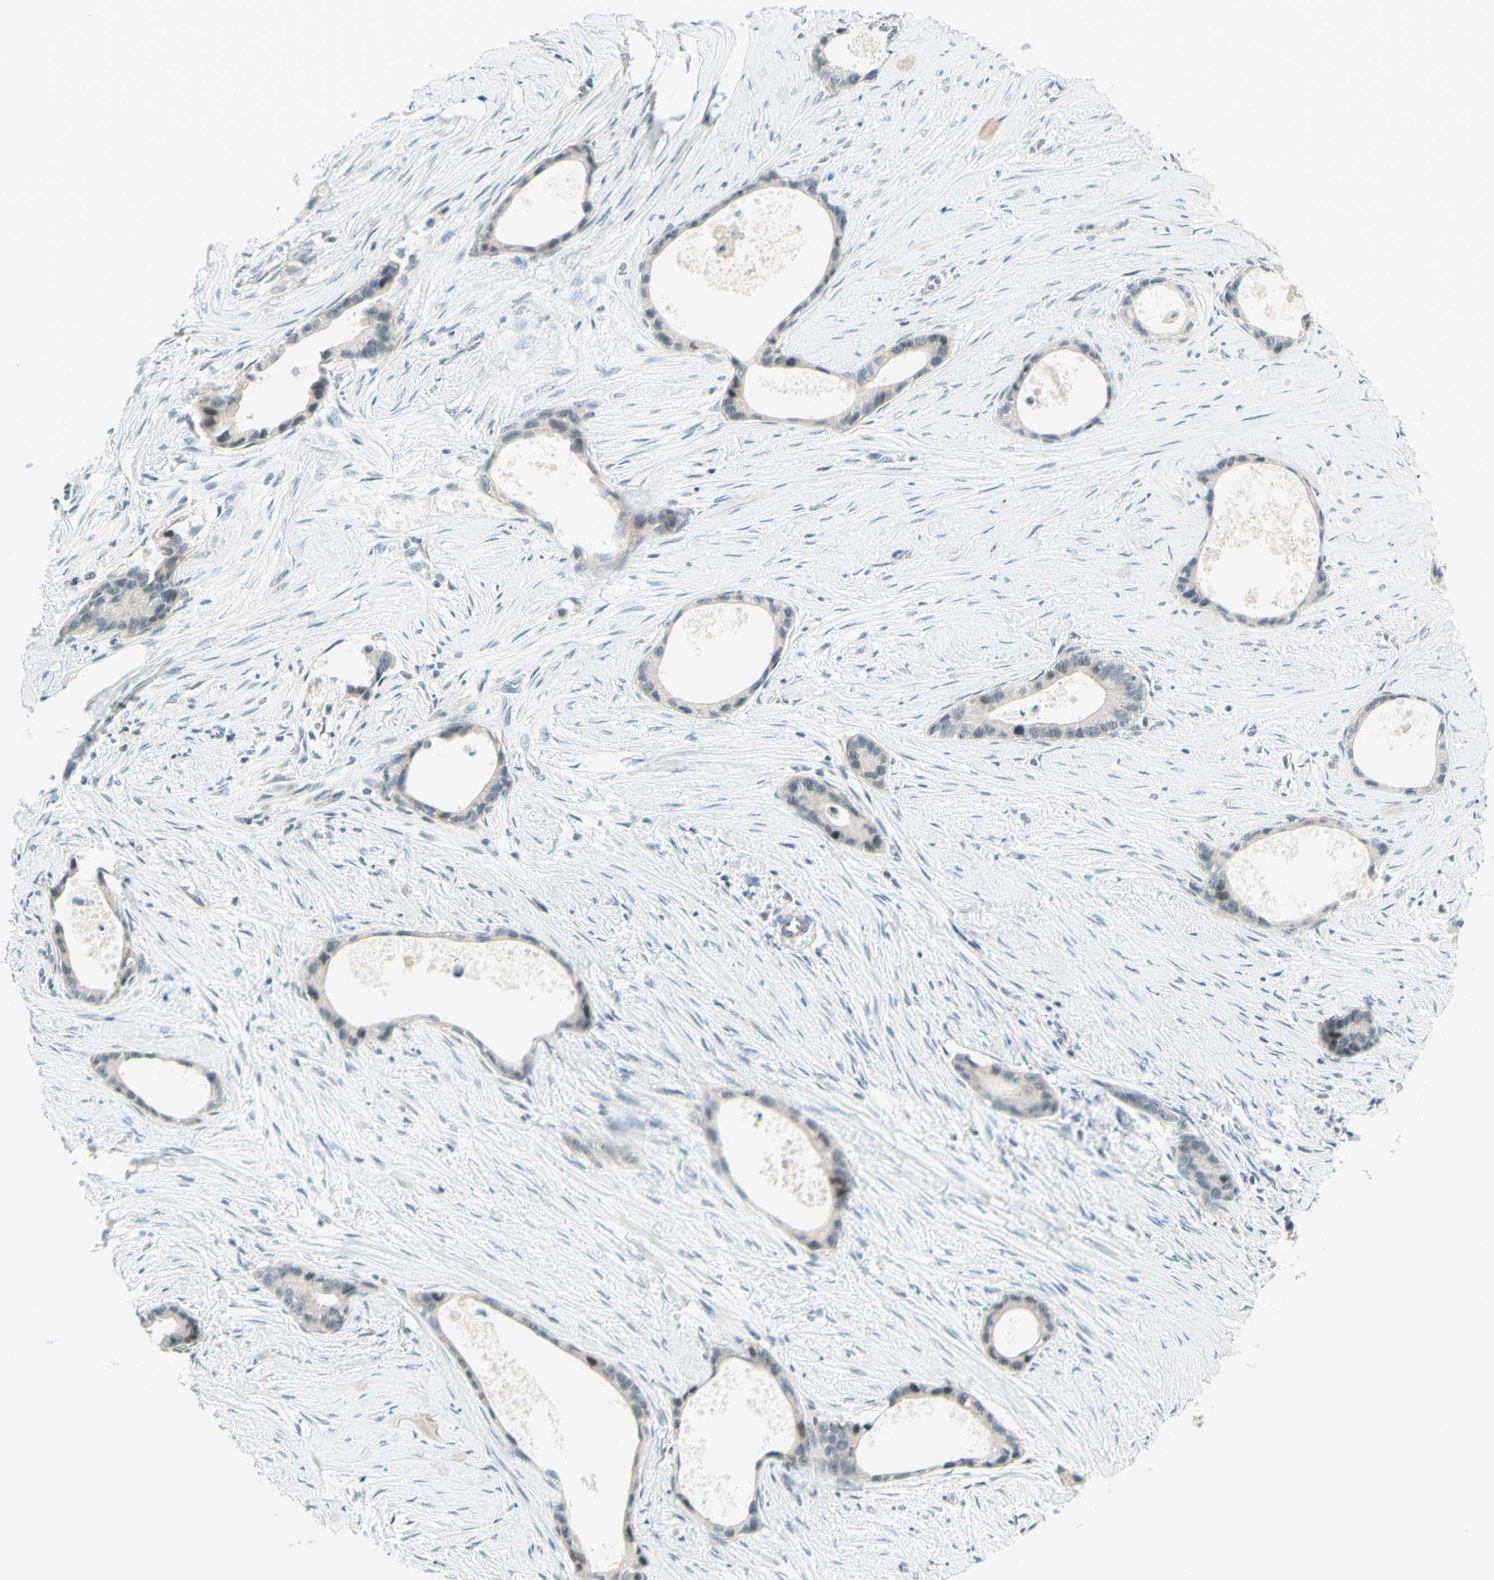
{"staining": {"intensity": "weak", "quantity": "<25%", "location": "cytoplasmic/membranous"}, "tissue": "liver cancer", "cell_type": "Tumor cells", "image_type": "cancer", "snomed": [{"axis": "morphology", "description": "Cholangiocarcinoma"}, {"axis": "topography", "description": "Liver"}], "caption": "Histopathology image shows no protein staining in tumor cells of liver cancer tissue.", "gene": "JPH1", "patient": {"sex": "female", "age": 55}}